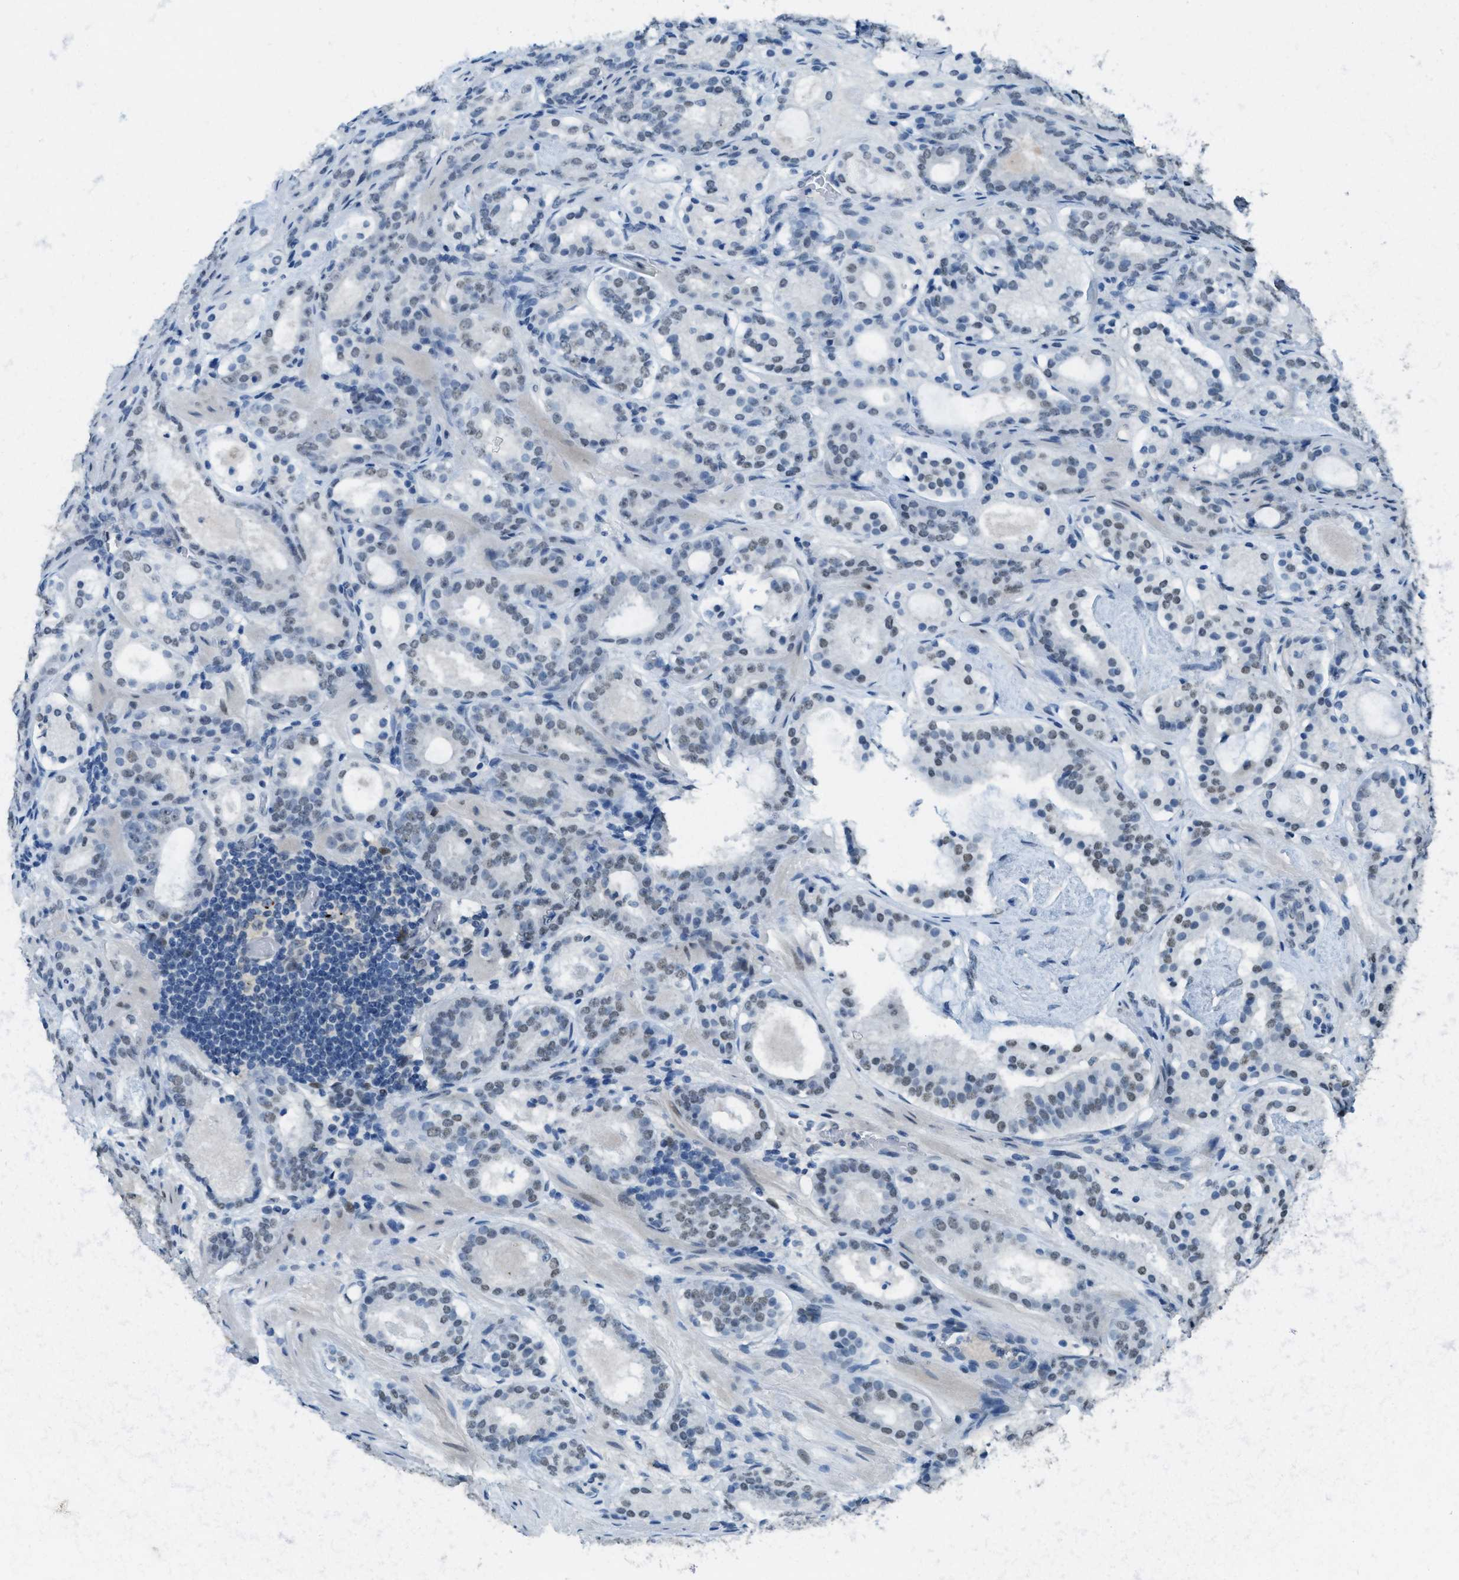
{"staining": {"intensity": "weak", "quantity": "<25%", "location": "nuclear"}, "tissue": "prostate cancer", "cell_type": "Tumor cells", "image_type": "cancer", "snomed": [{"axis": "morphology", "description": "Adenocarcinoma, Low grade"}, {"axis": "topography", "description": "Prostate"}], "caption": "An IHC photomicrograph of prostate cancer (adenocarcinoma (low-grade)) is shown. There is no staining in tumor cells of prostate cancer (adenocarcinoma (low-grade)). (DAB IHC visualized using brightfield microscopy, high magnification).", "gene": "TTC13", "patient": {"sex": "male", "age": 69}}